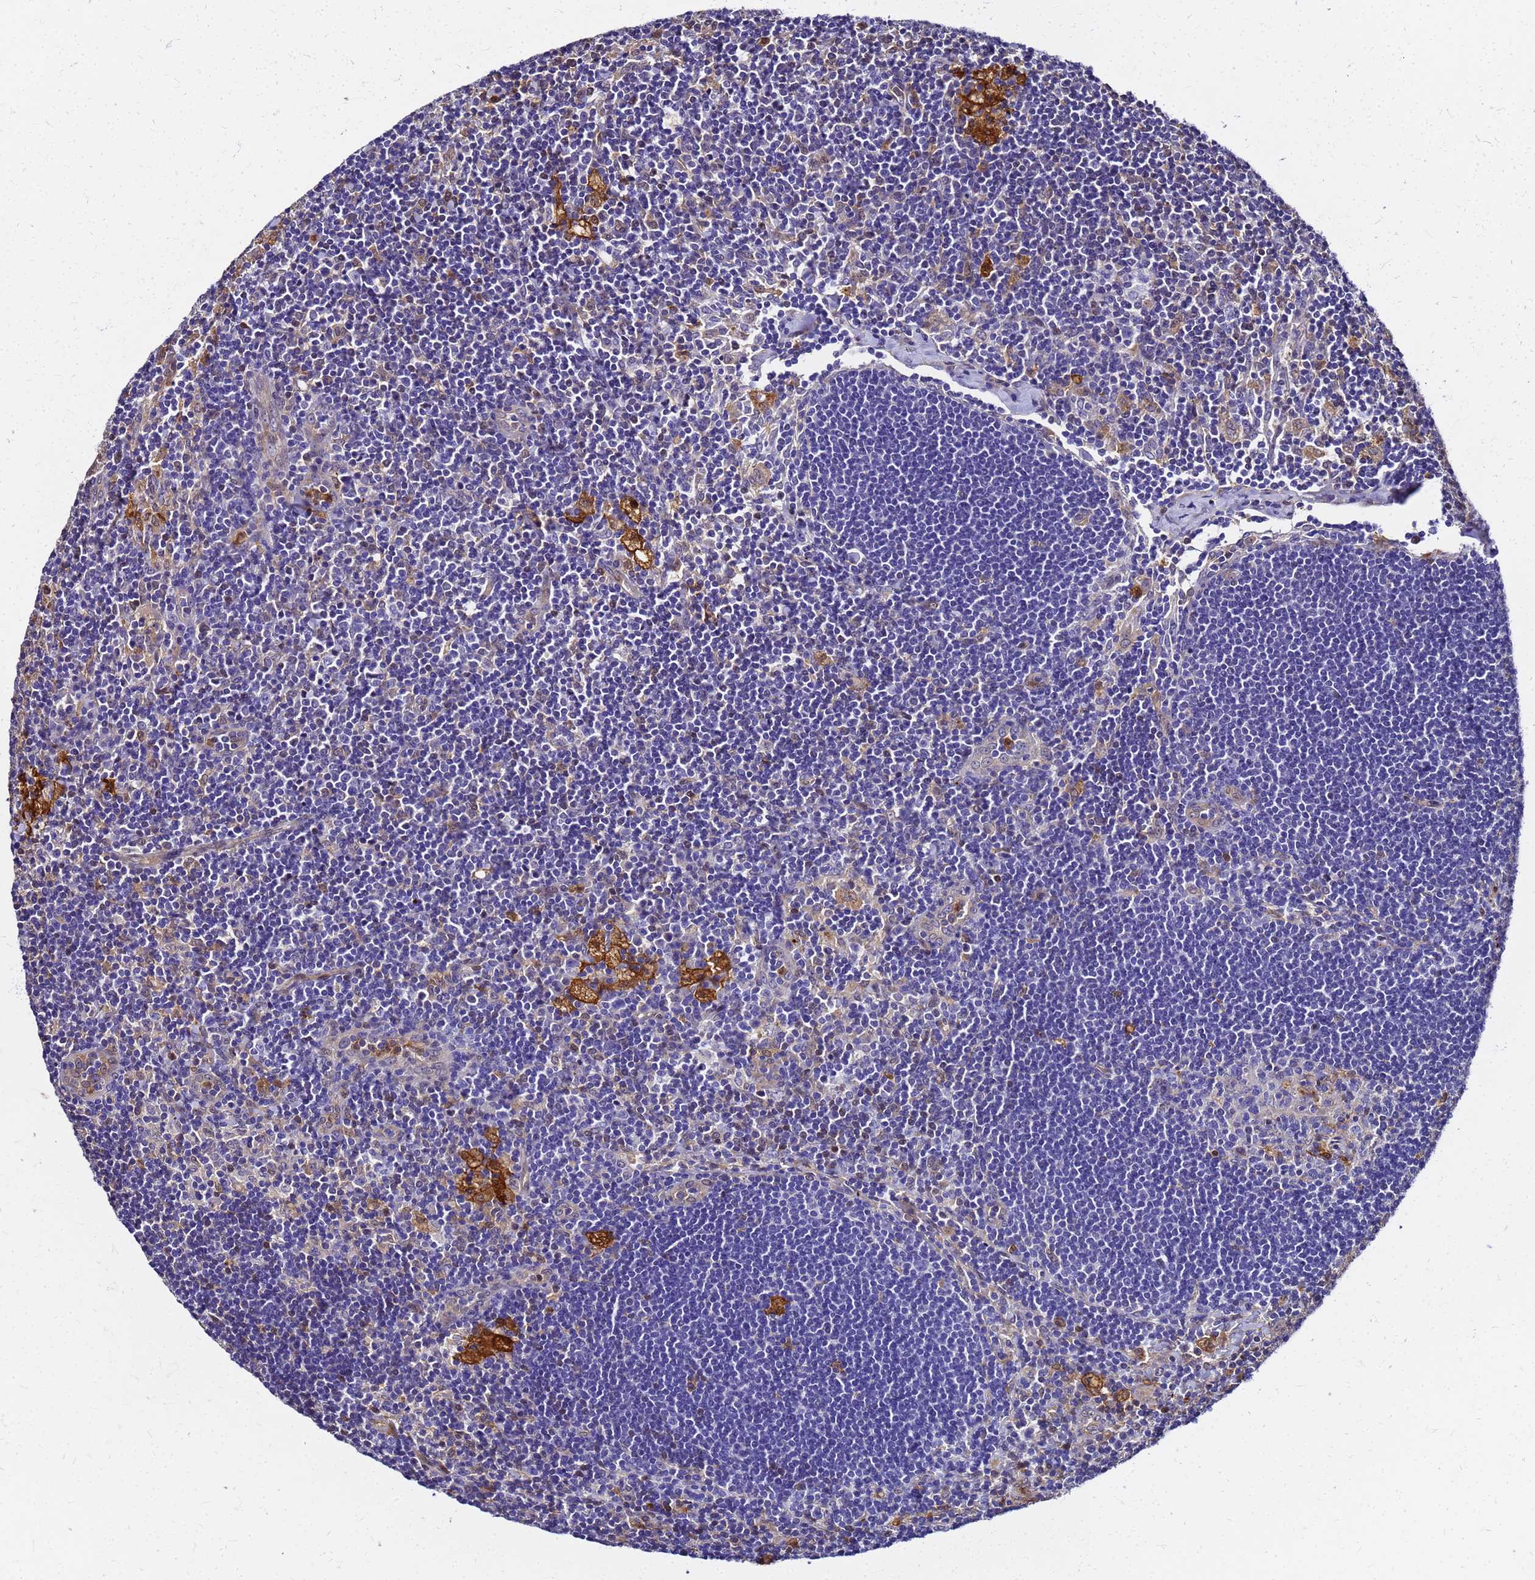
{"staining": {"intensity": "moderate", "quantity": "<25%", "location": "cytoplasmic/membranous,nuclear"}, "tissue": "lymph node", "cell_type": "Germinal center cells", "image_type": "normal", "snomed": [{"axis": "morphology", "description": "Normal tissue, NOS"}, {"axis": "topography", "description": "Lymph node"}], "caption": "Immunohistochemistry micrograph of unremarkable human lymph node stained for a protein (brown), which shows low levels of moderate cytoplasmic/membranous,nuclear staining in approximately <25% of germinal center cells.", "gene": "S100A11", "patient": {"sex": "male", "age": 24}}